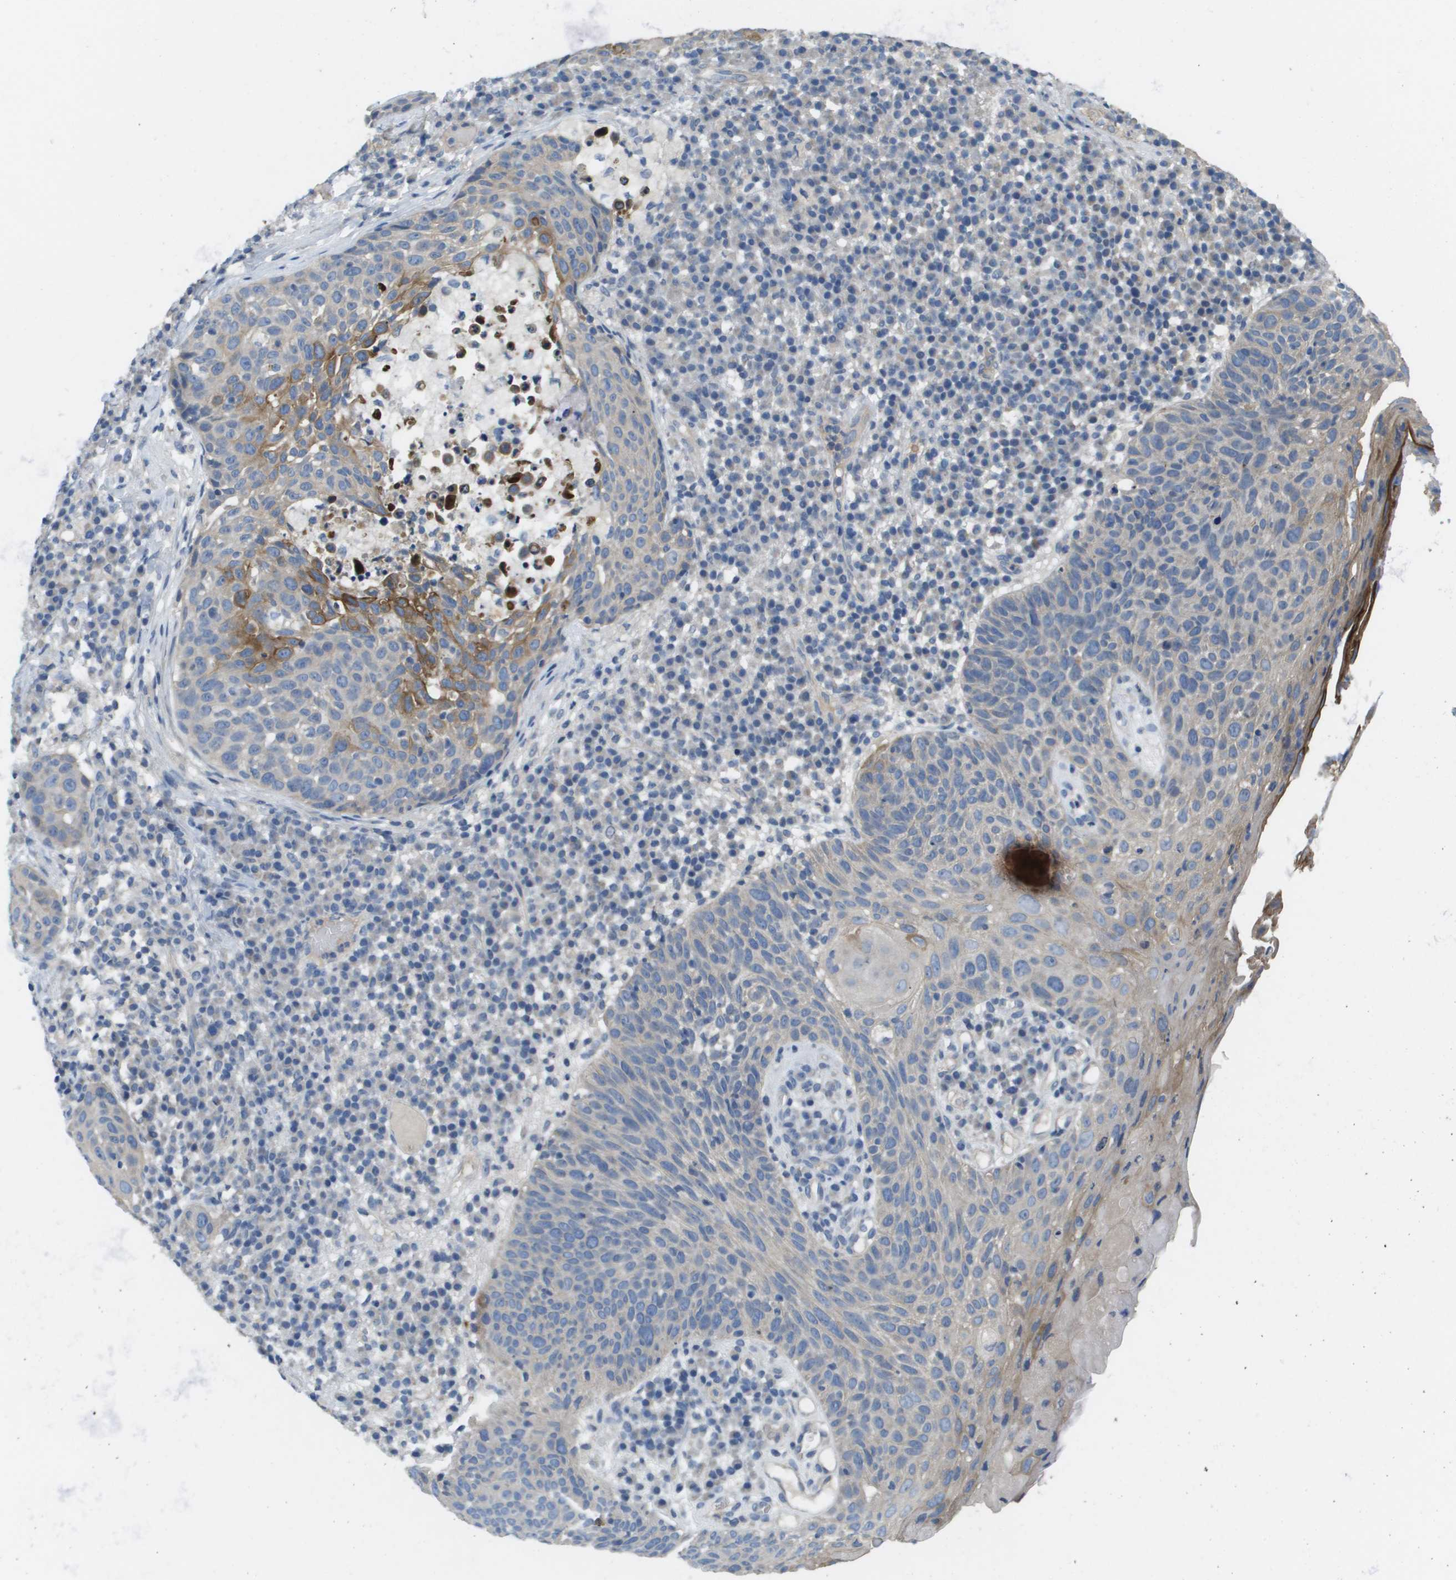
{"staining": {"intensity": "moderate", "quantity": "<25%", "location": "cytoplasmic/membranous"}, "tissue": "skin cancer", "cell_type": "Tumor cells", "image_type": "cancer", "snomed": [{"axis": "morphology", "description": "Squamous cell carcinoma in situ, NOS"}, {"axis": "morphology", "description": "Squamous cell carcinoma, NOS"}, {"axis": "topography", "description": "Skin"}], "caption": "Immunohistochemistry of human squamous cell carcinoma in situ (skin) displays low levels of moderate cytoplasmic/membranous expression in approximately <25% of tumor cells.", "gene": "KRT23", "patient": {"sex": "male", "age": 93}}